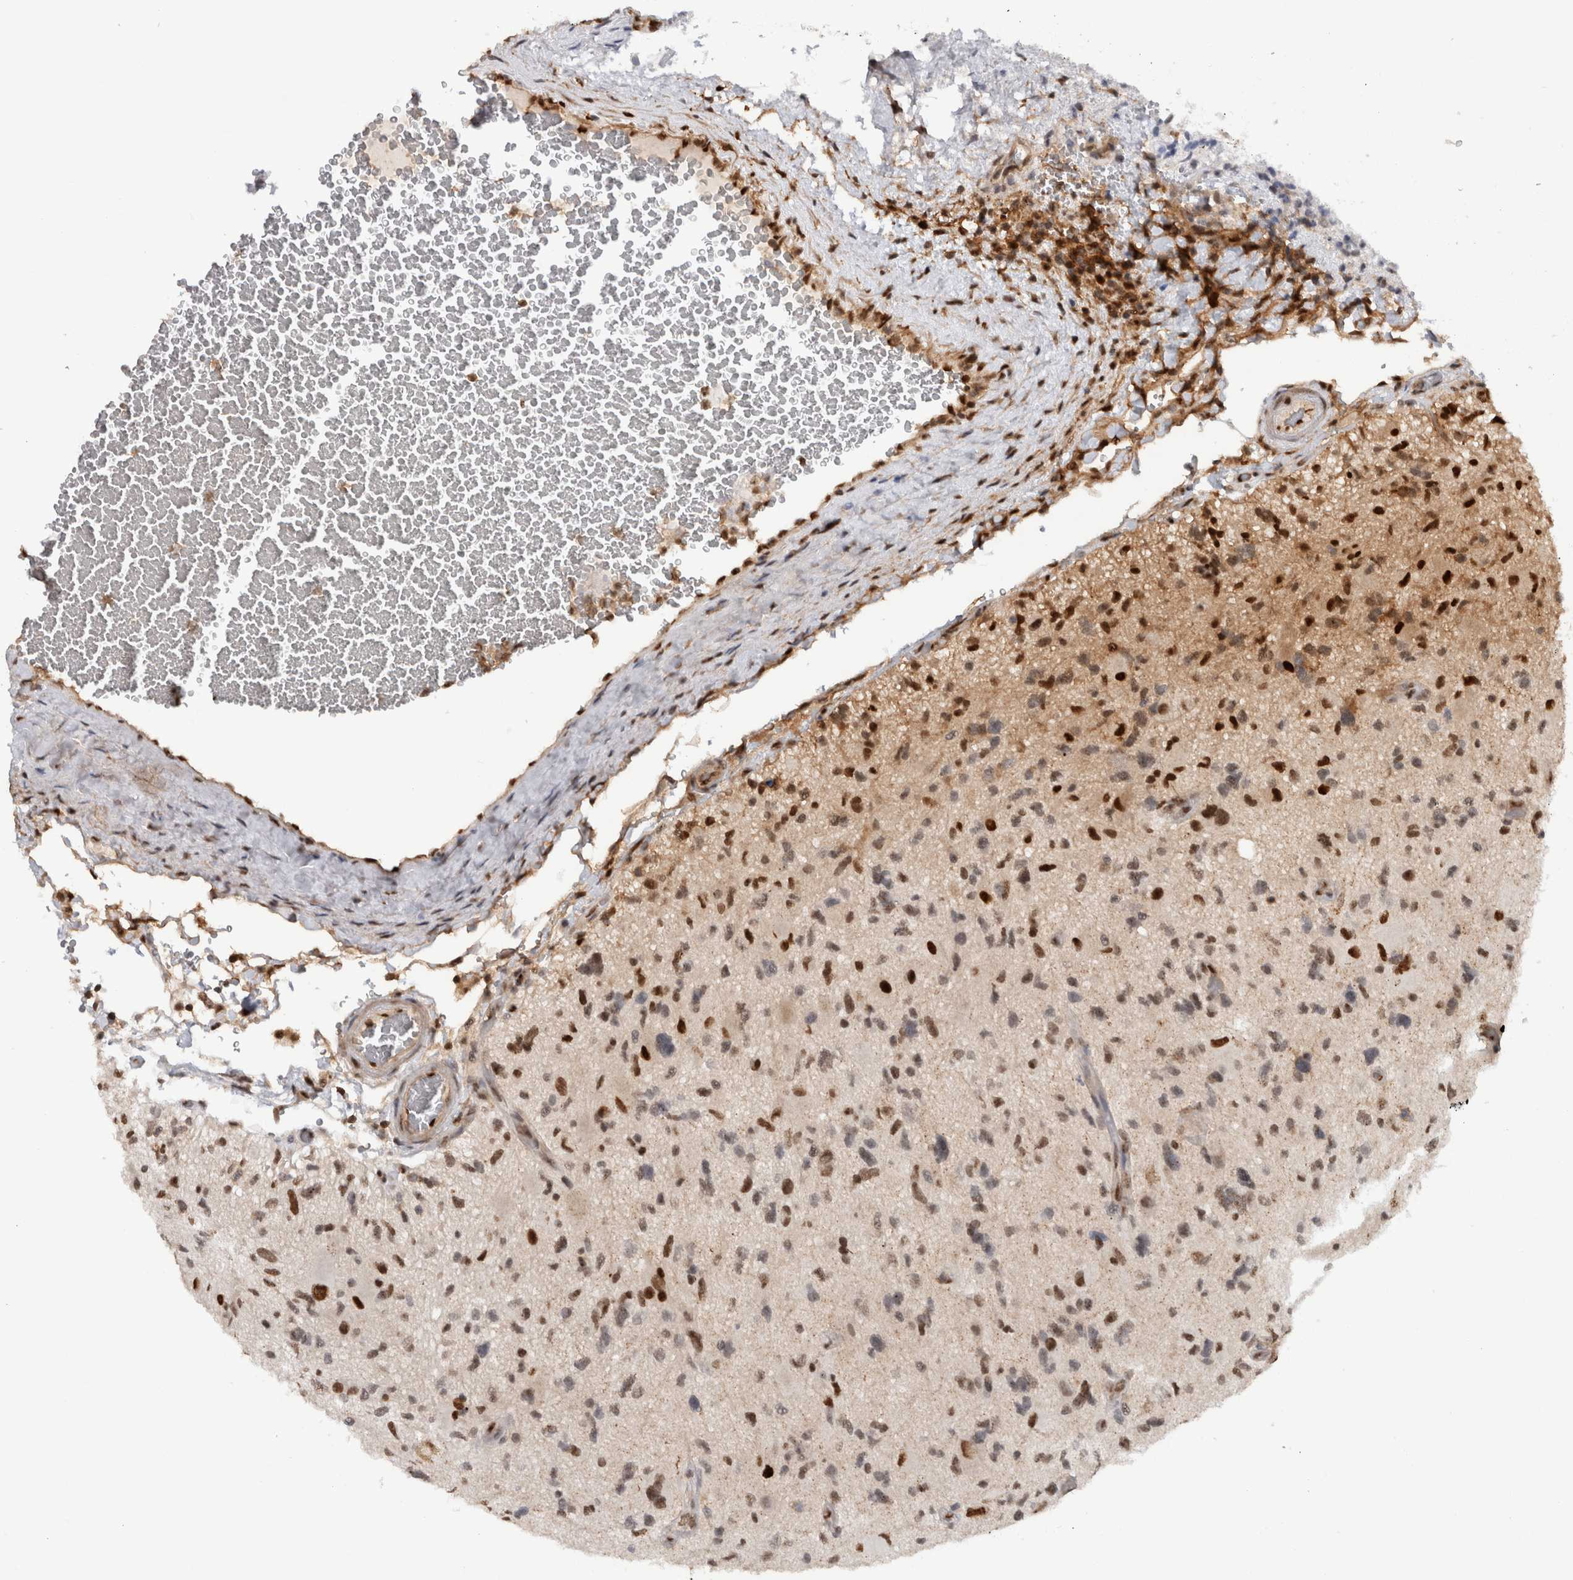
{"staining": {"intensity": "moderate", "quantity": "25%-75%", "location": "nuclear"}, "tissue": "glioma", "cell_type": "Tumor cells", "image_type": "cancer", "snomed": [{"axis": "morphology", "description": "Glioma, malignant, High grade"}, {"axis": "topography", "description": "Brain"}], "caption": "About 25%-75% of tumor cells in human glioma demonstrate moderate nuclear protein positivity as visualized by brown immunohistochemical staining.", "gene": "RPS6KA2", "patient": {"sex": "male", "age": 33}}